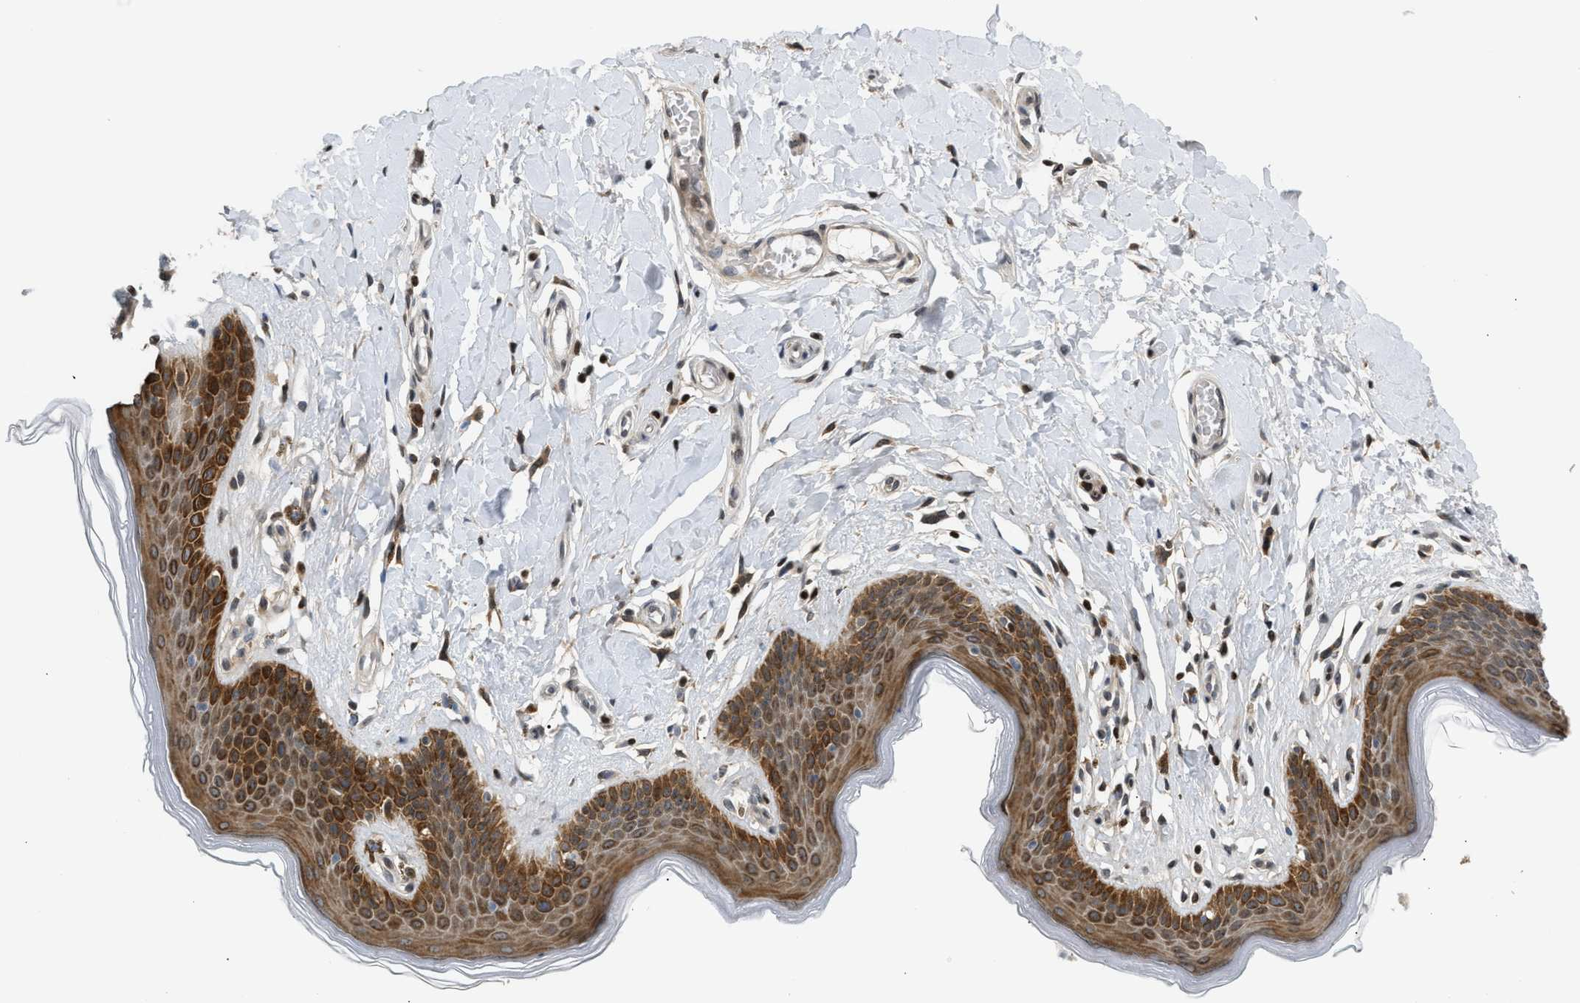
{"staining": {"intensity": "moderate", "quantity": ">75%", "location": "cytoplasmic/membranous"}, "tissue": "skin", "cell_type": "Epidermal cells", "image_type": "normal", "snomed": [{"axis": "morphology", "description": "Normal tissue, NOS"}, {"axis": "topography", "description": "Vulva"}], "caption": "Moderate cytoplasmic/membranous protein staining is appreciated in approximately >75% of epidermal cells in skin.", "gene": "NPS", "patient": {"sex": "female", "age": 66}}